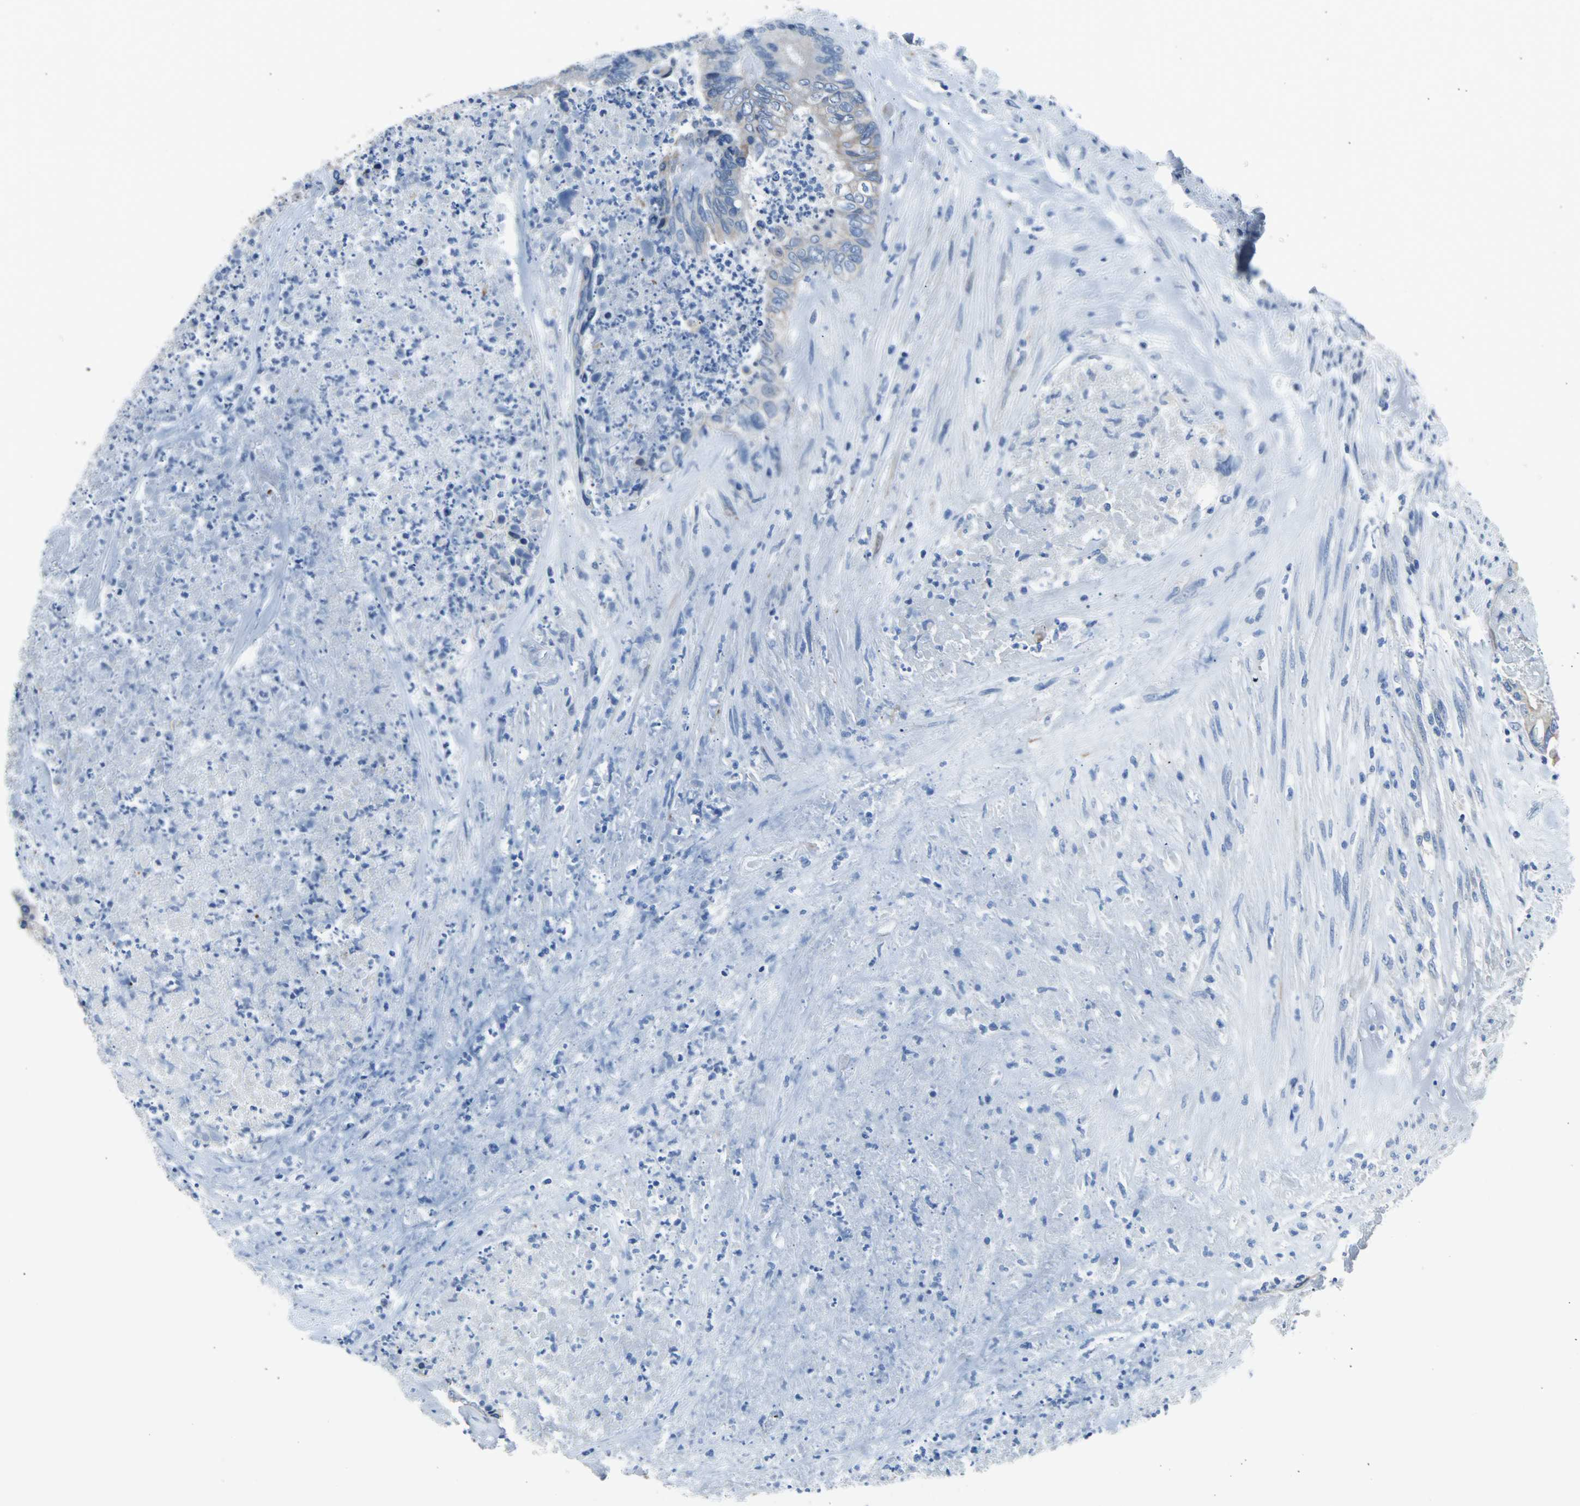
{"staining": {"intensity": "weak", "quantity": "<25%", "location": "cytoplasmic/membranous"}, "tissue": "colorectal cancer", "cell_type": "Tumor cells", "image_type": "cancer", "snomed": [{"axis": "morphology", "description": "Adenocarcinoma, NOS"}, {"axis": "topography", "description": "Rectum"}], "caption": "The immunohistochemistry (IHC) micrograph has no significant expression in tumor cells of adenocarcinoma (colorectal) tissue.", "gene": "KRT7", "patient": {"sex": "male", "age": 55}}